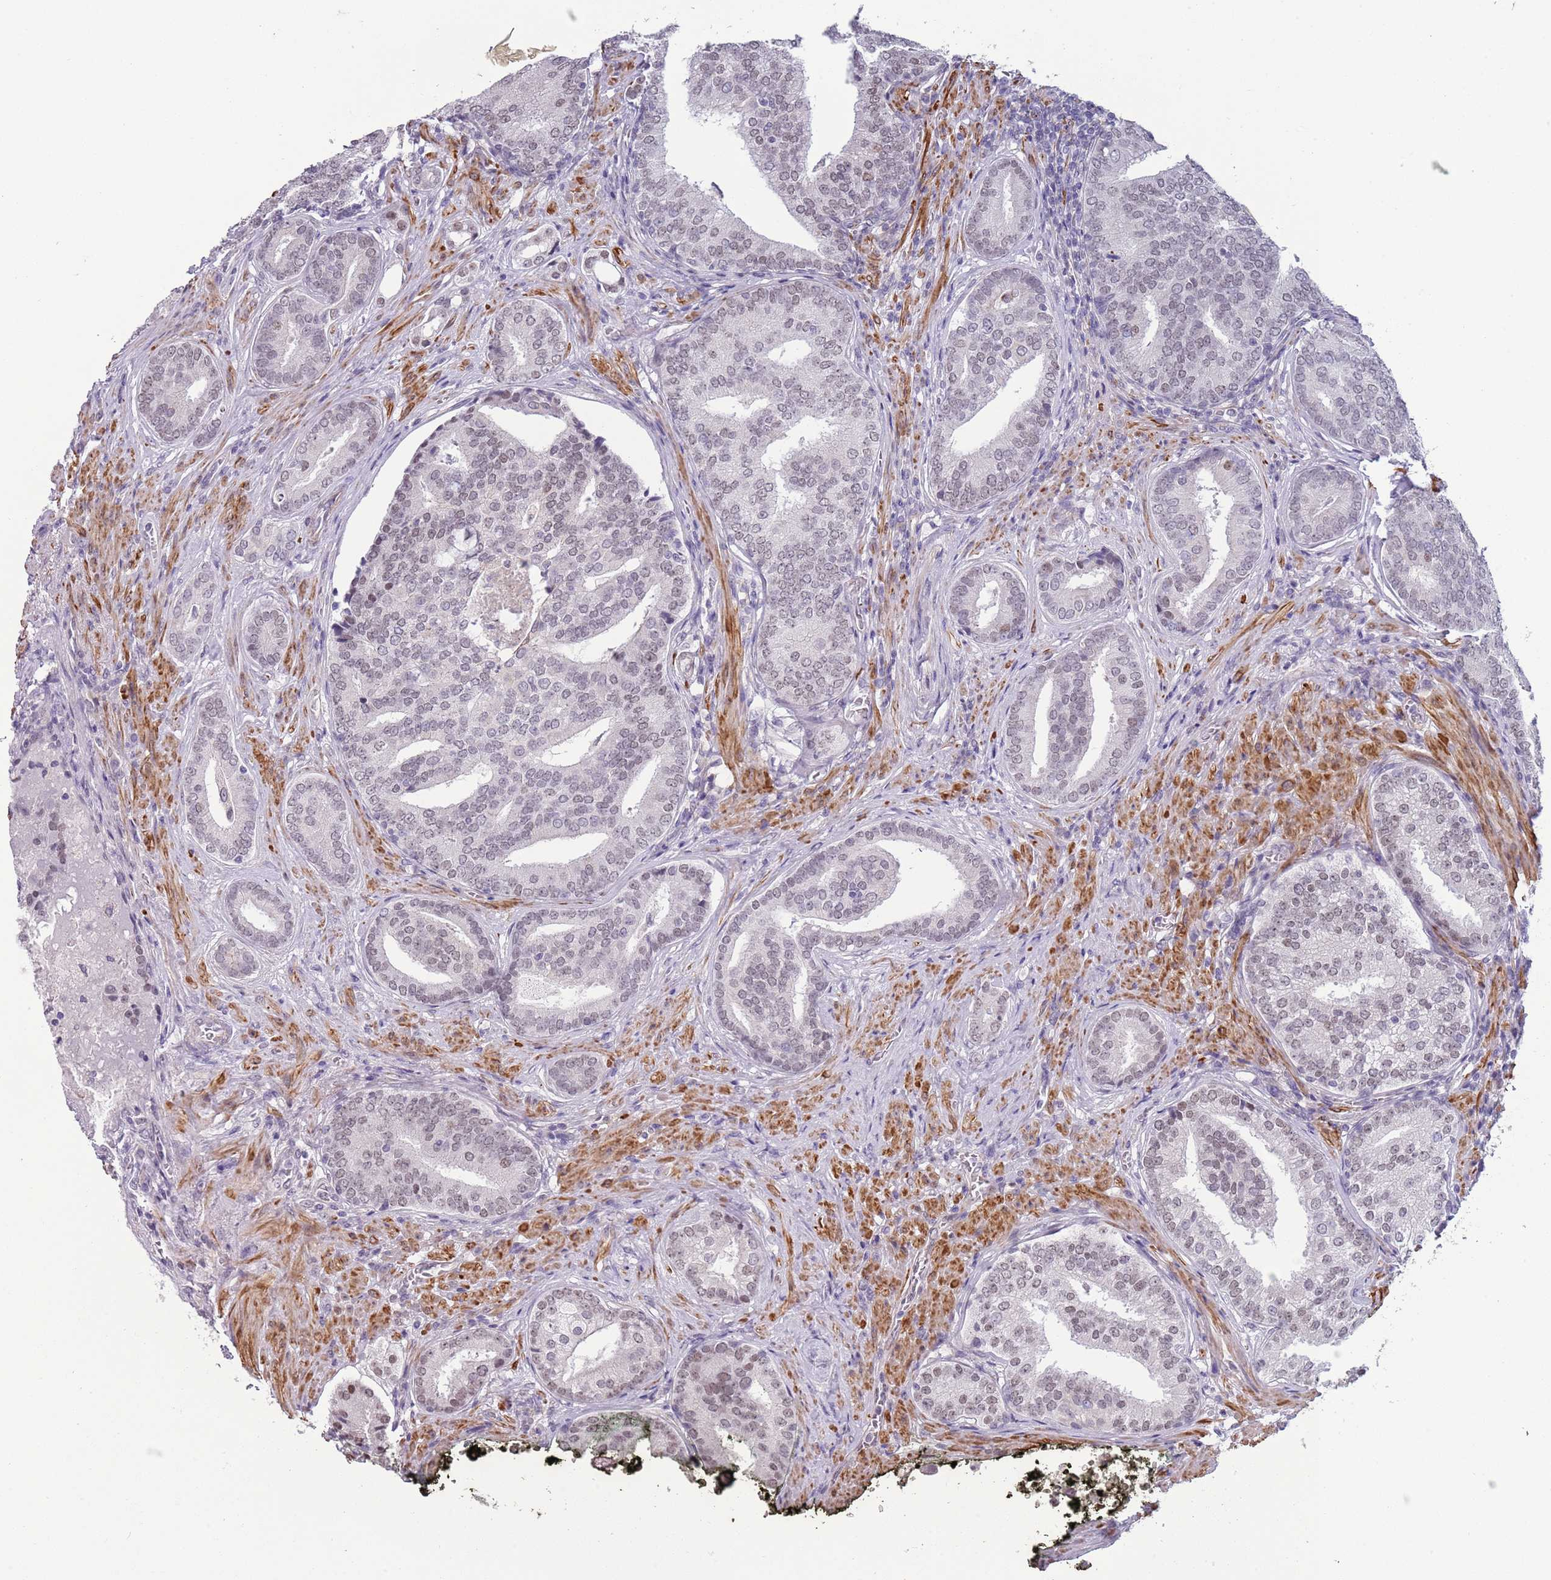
{"staining": {"intensity": "negative", "quantity": "none", "location": "none"}, "tissue": "prostate cancer", "cell_type": "Tumor cells", "image_type": "cancer", "snomed": [{"axis": "morphology", "description": "Adenocarcinoma, High grade"}, {"axis": "topography", "description": "Prostate"}], "caption": "Micrograph shows no protein positivity in tumor cells of high-grade adenocarcinoma (prostate) tissue. The staining was performed using DAB (3,3'-diaminobenzidine) to visualize the protein expression in brown, while the nuclei were stained in blue with hematoxylin (Magnification: 20x).", "gene": "NBPF3", "patient": {"sex": "male", "age": 55}}